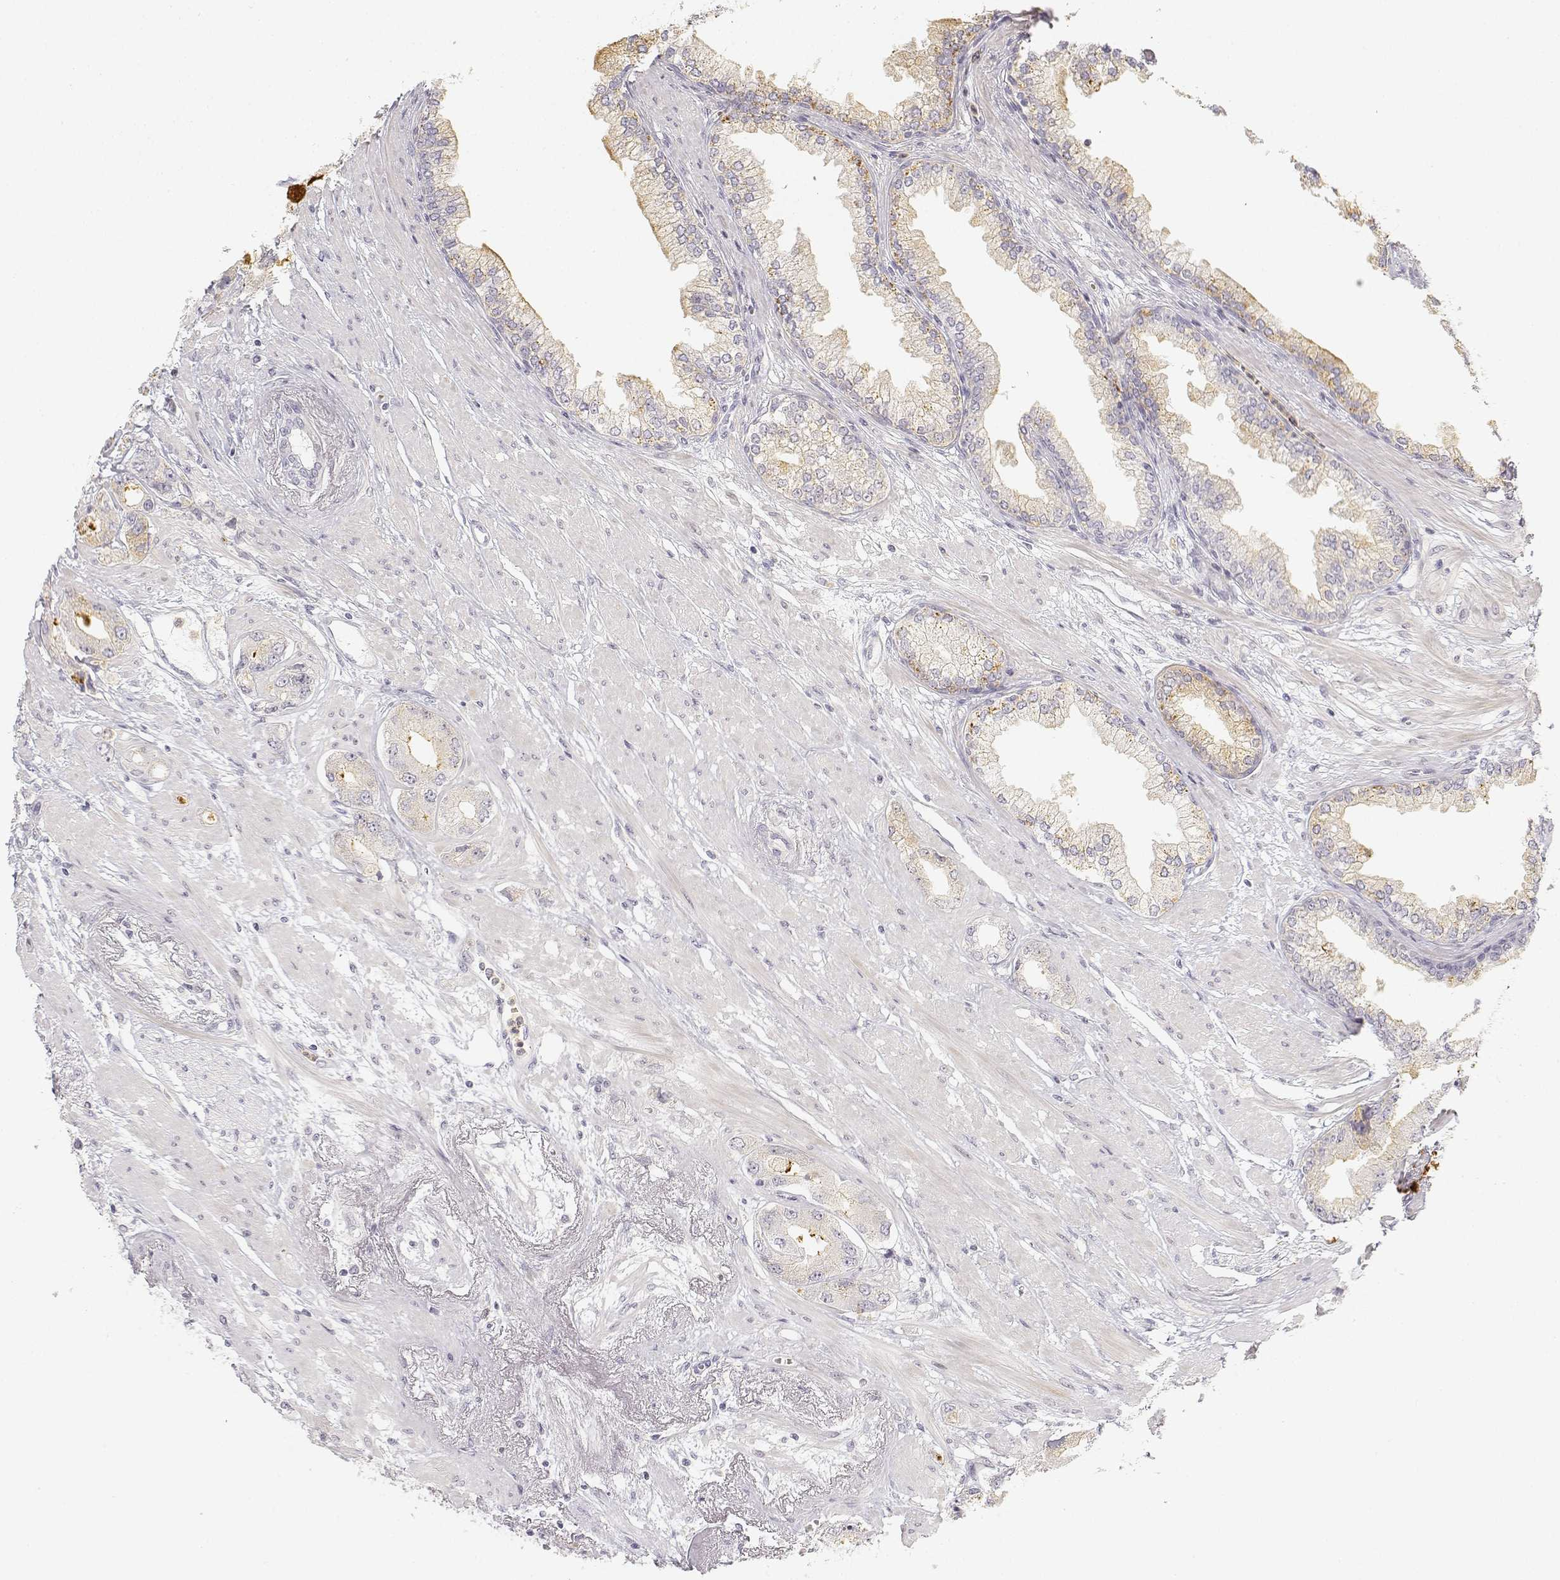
{"staining": {"intensity": "weak", "quantity": "<25%", "location": "cytoplasmic/membranous"}, "tissue": "prostate cancer", "cell_type": "Tumor cells", "image_type": "cancer", "snomed": [{"axis": "morphology", "description": "Adenocarcinoma, Low grade"}, {"axis": "topography", "description": "Prostate"}], "caption": "High power microscopy image of an immunohistochemistry histopathology image of prostate cancer (low-grade adenocarcinoma), revealing no significant positivity in tumor cells.", "gene": "GLIPR1L2", "patient": {"sex": "male", "age": 60}}